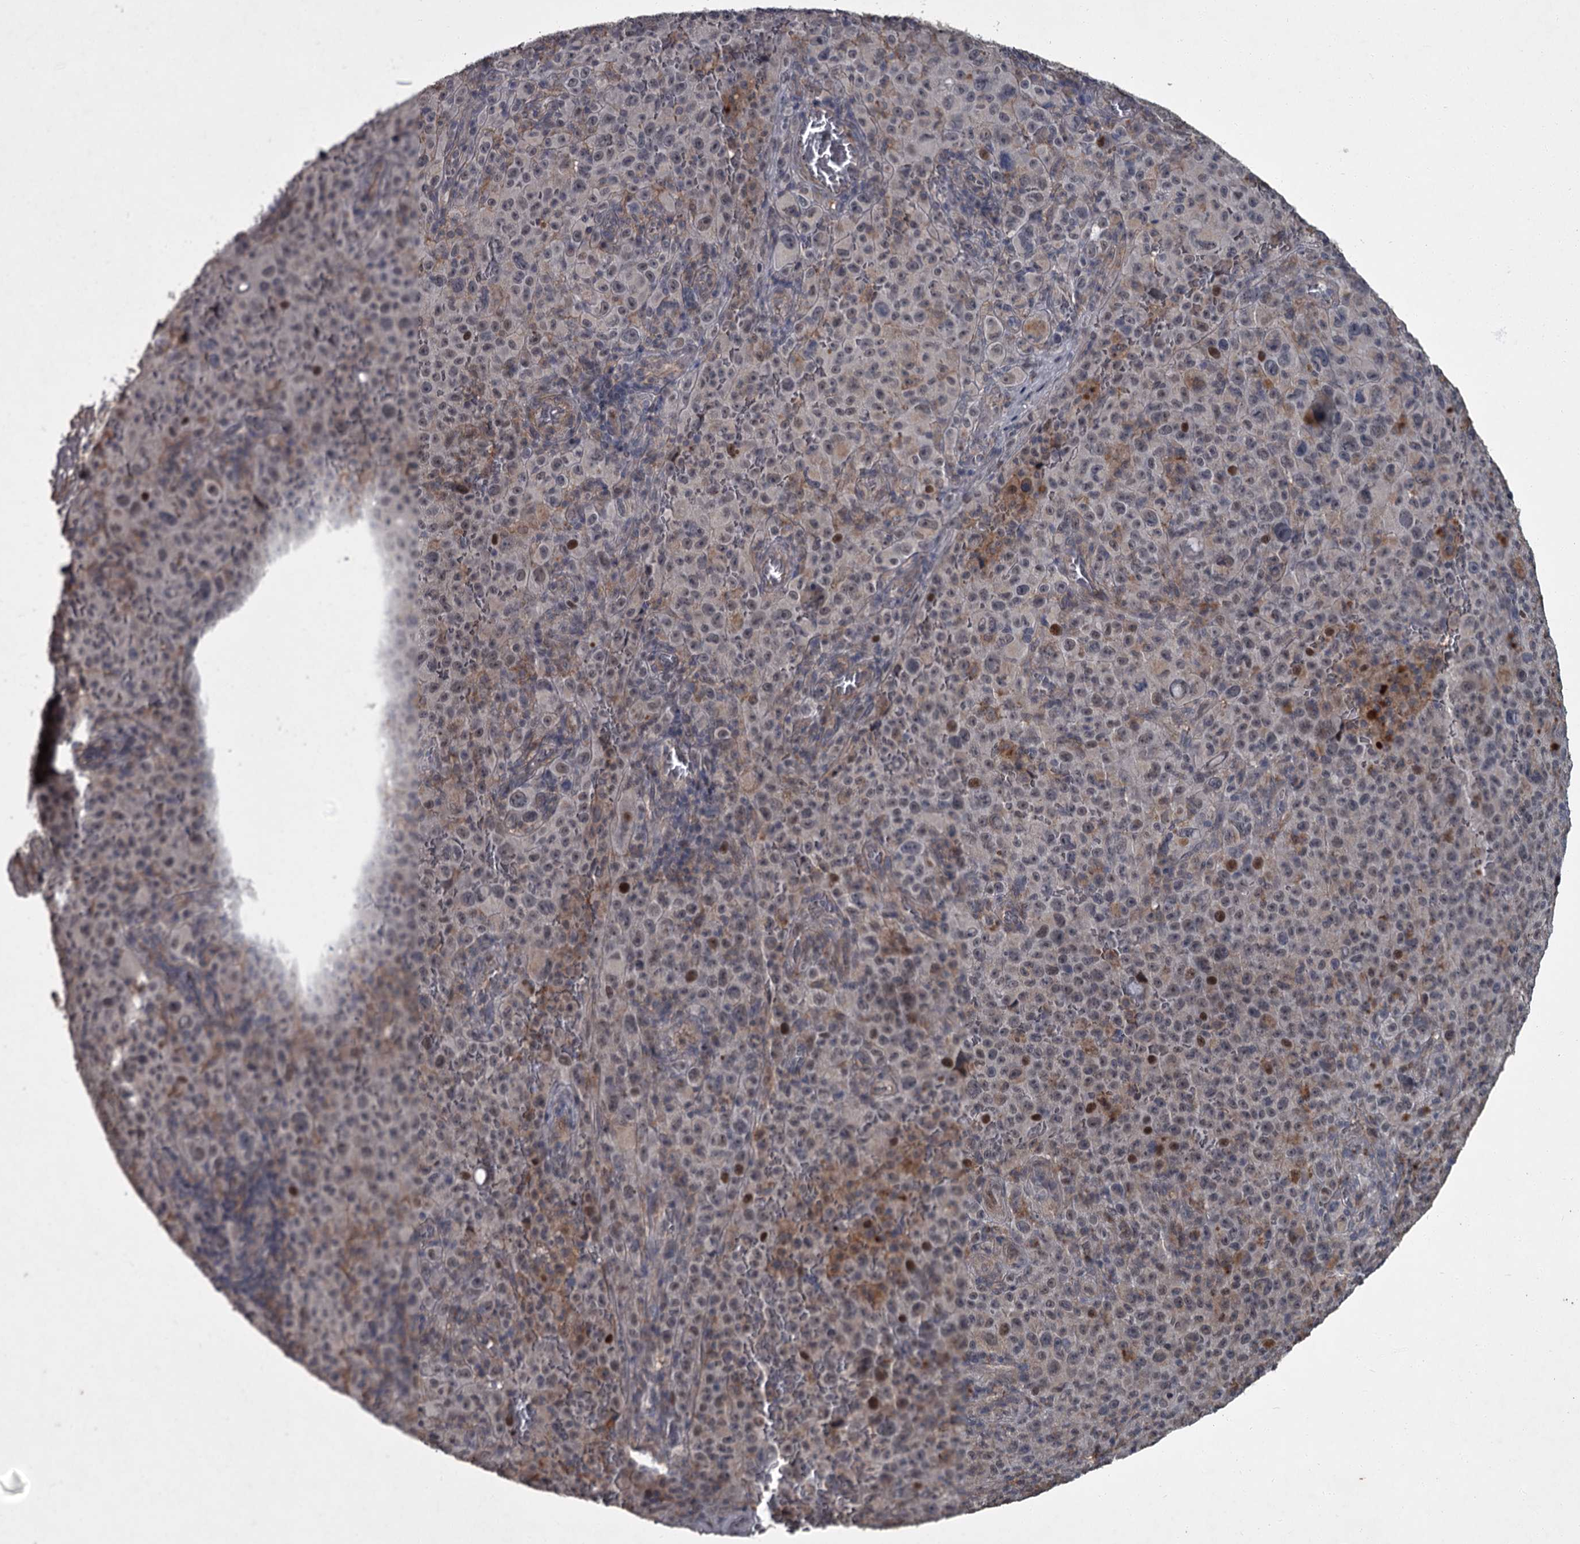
{"staining": {"intensity": "weak", "quantity": "25%-75%", "location": "nuclear"}, "tissue": "melanoma", "cell_type": "Tumor cells", "image_type": "cancer", "snomed": [{"axis": "morphology", "description": "Malignant melanoma, NOS"}, {"axis": "topography", "description": "Skin"}], "caption": "DAB (3,3'-diaminobenzidine) immunohistochemical staining of malignant melanoma reveals weak nuclear protein positivity in about 25%-75% of tumor cells. Immunohistochemistry (ihc) stains the protein in brown and the nuclei are stained blue.", "gene": "FLVCR2", "patient": {"sex": "female", "age": 82}}